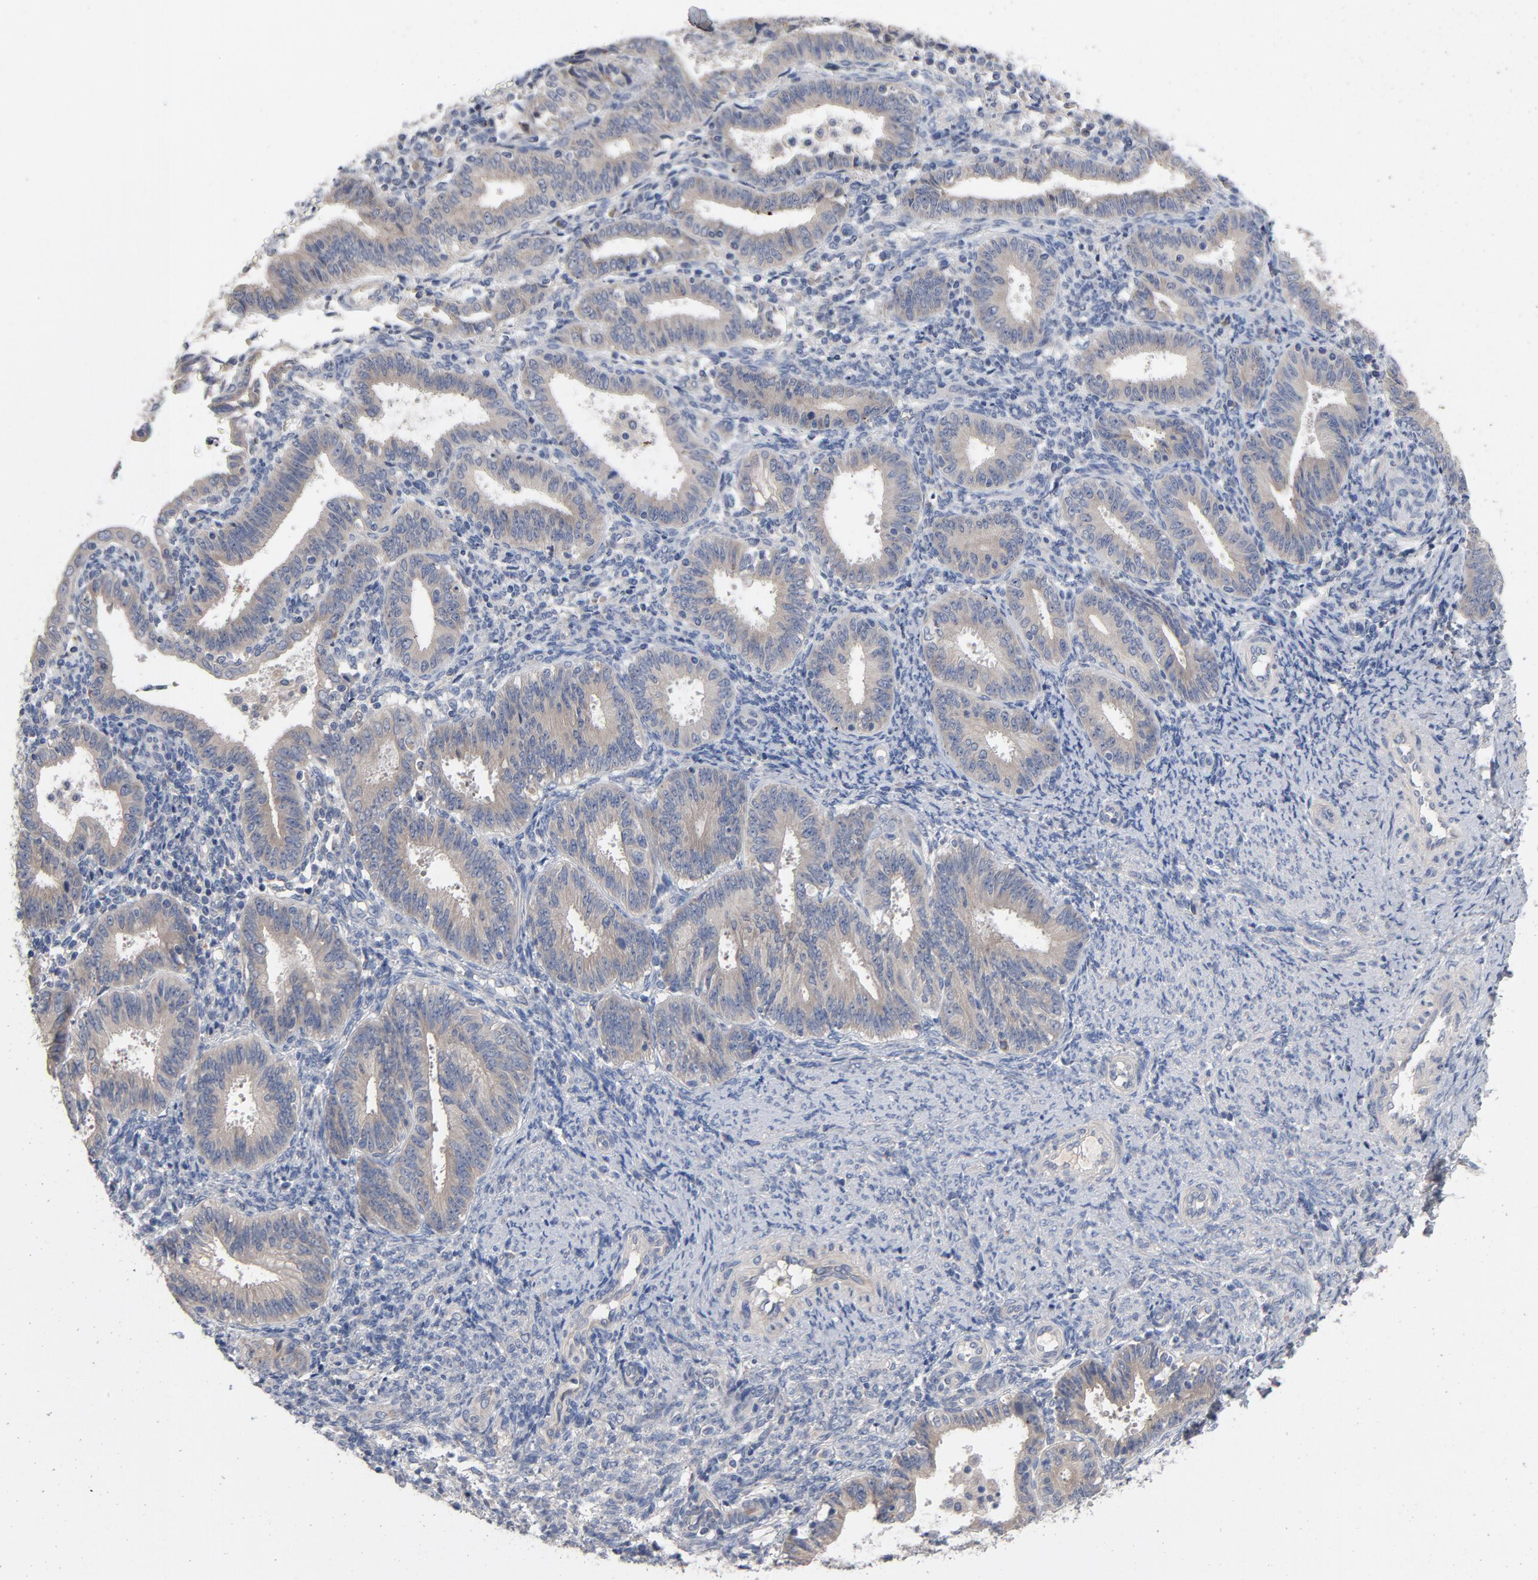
{"staining": {"intensity": "weak", "quantity": ">75%", "location": "cytoplasmic/membranous"}, "tissue": "endometrial cancer", "cell_type": "Tumor cells", "image_type": "cancer", "snomed": [{"axis": "morphology", "description": "Adenocarcinoma, NOS"}, {"axis": "topography", "description": "Endometrium"}], "caption": "High-magnification brightfield microscopy of endometrial cancer (adenocarcinoma) stained with DAB (3,3'-diaminobenzidine) (brown) and counterstained with hematoxylin (blue). tumor cells exhibit weak cytoplasmic/membranous positivity is present in about>75% of cells.", "gene": "CCDC134", "patient": {"sex": "female", "age": 42}}